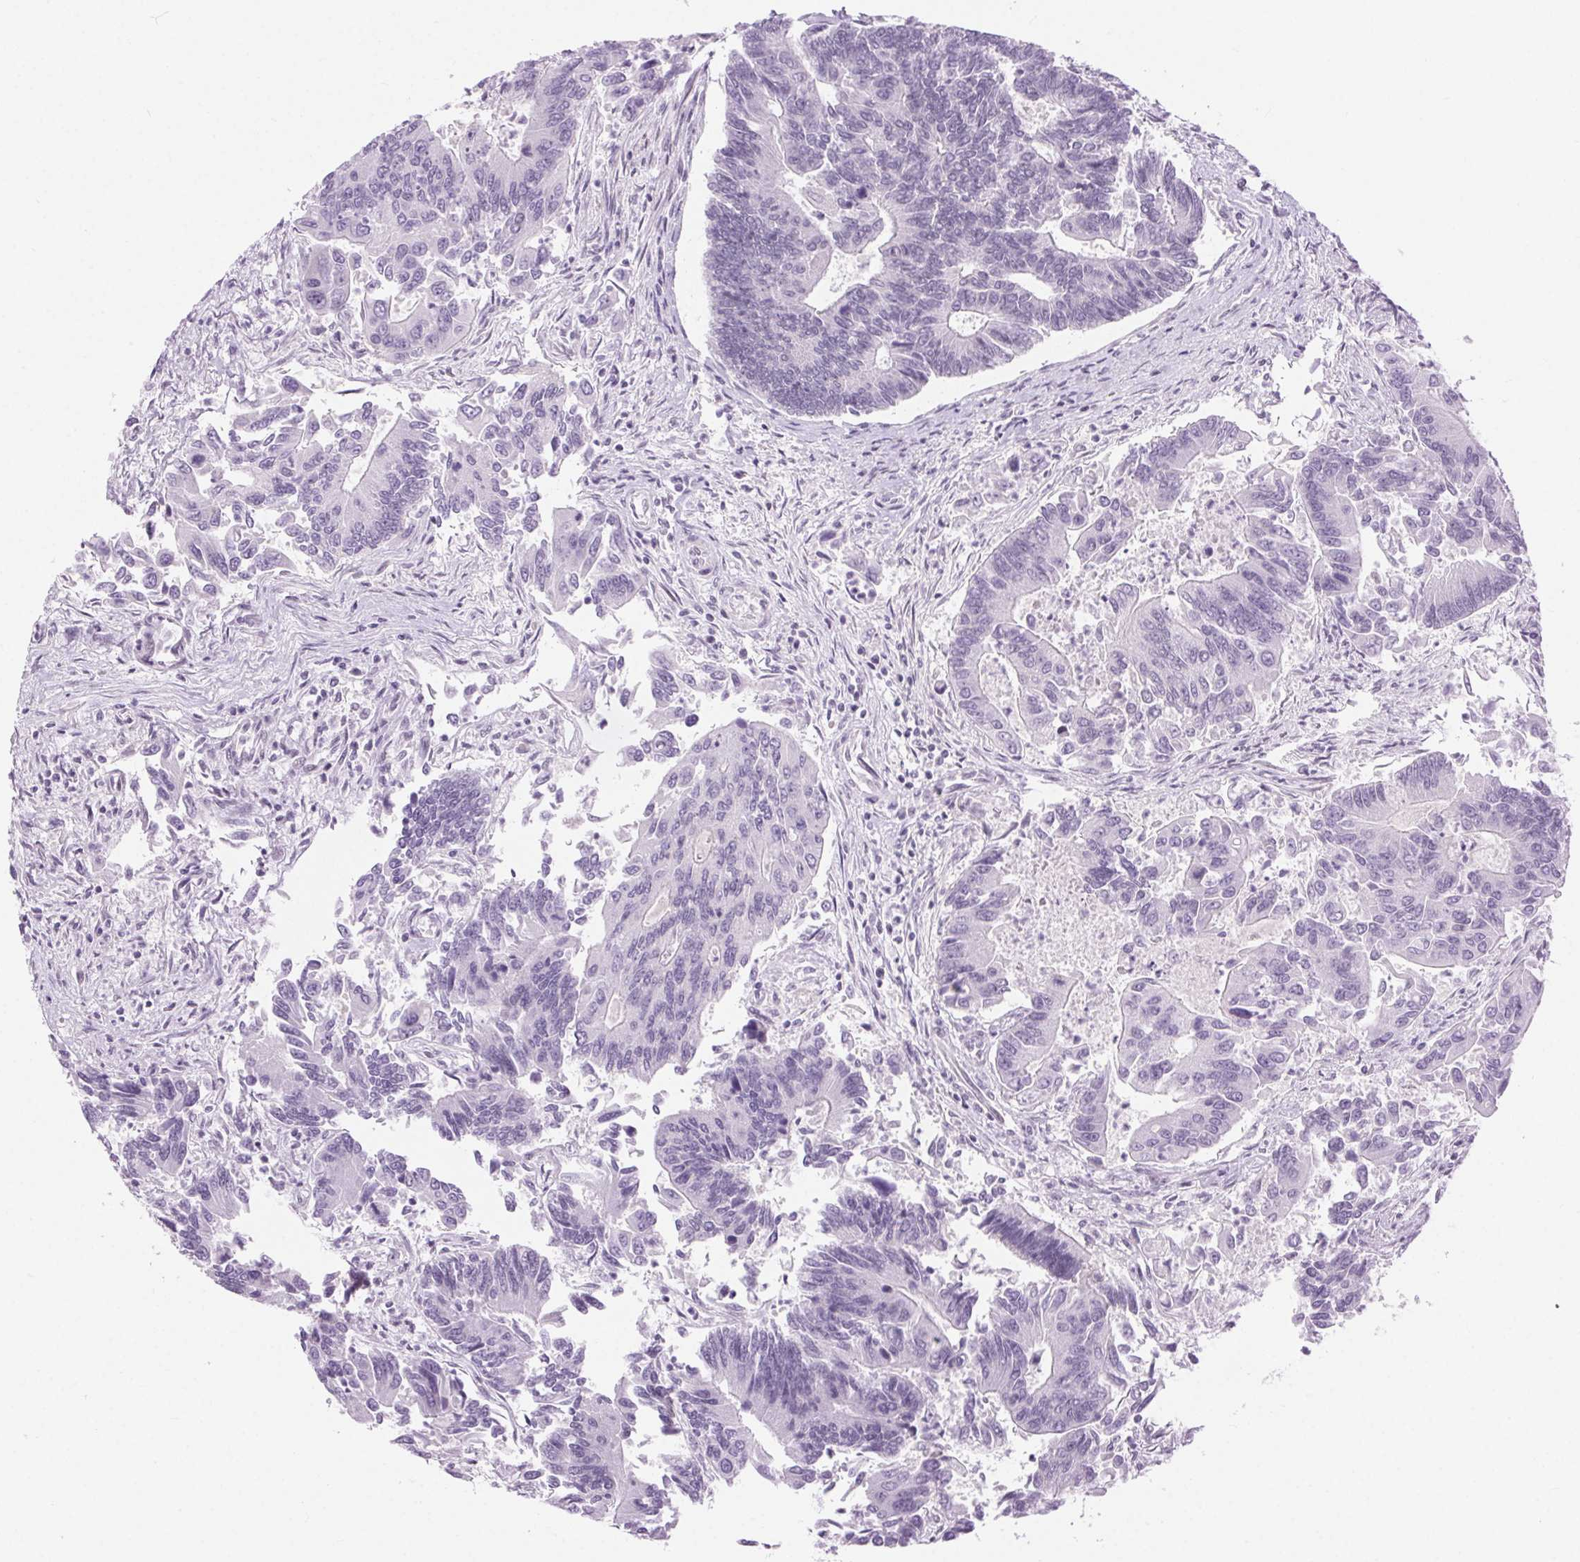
{"staining": {"intensity": "negative", "quantity": "none", "location": "none"}, "tissue": "colorectal cancer", "cell_type": "Tumor cells", "image_type": "cancer", "snomed": [{"axis": "morphology", "description": "Adenocarcinoma, NOS"}, {"axis": "topography", "description": "Colon"}], "caption": "Protein analysis of adenocarcinoma (colorectal) reveals no significant expression in tumor cells.", "gene": "BEND2", "patient": {"sex": "female", "age": 67}}